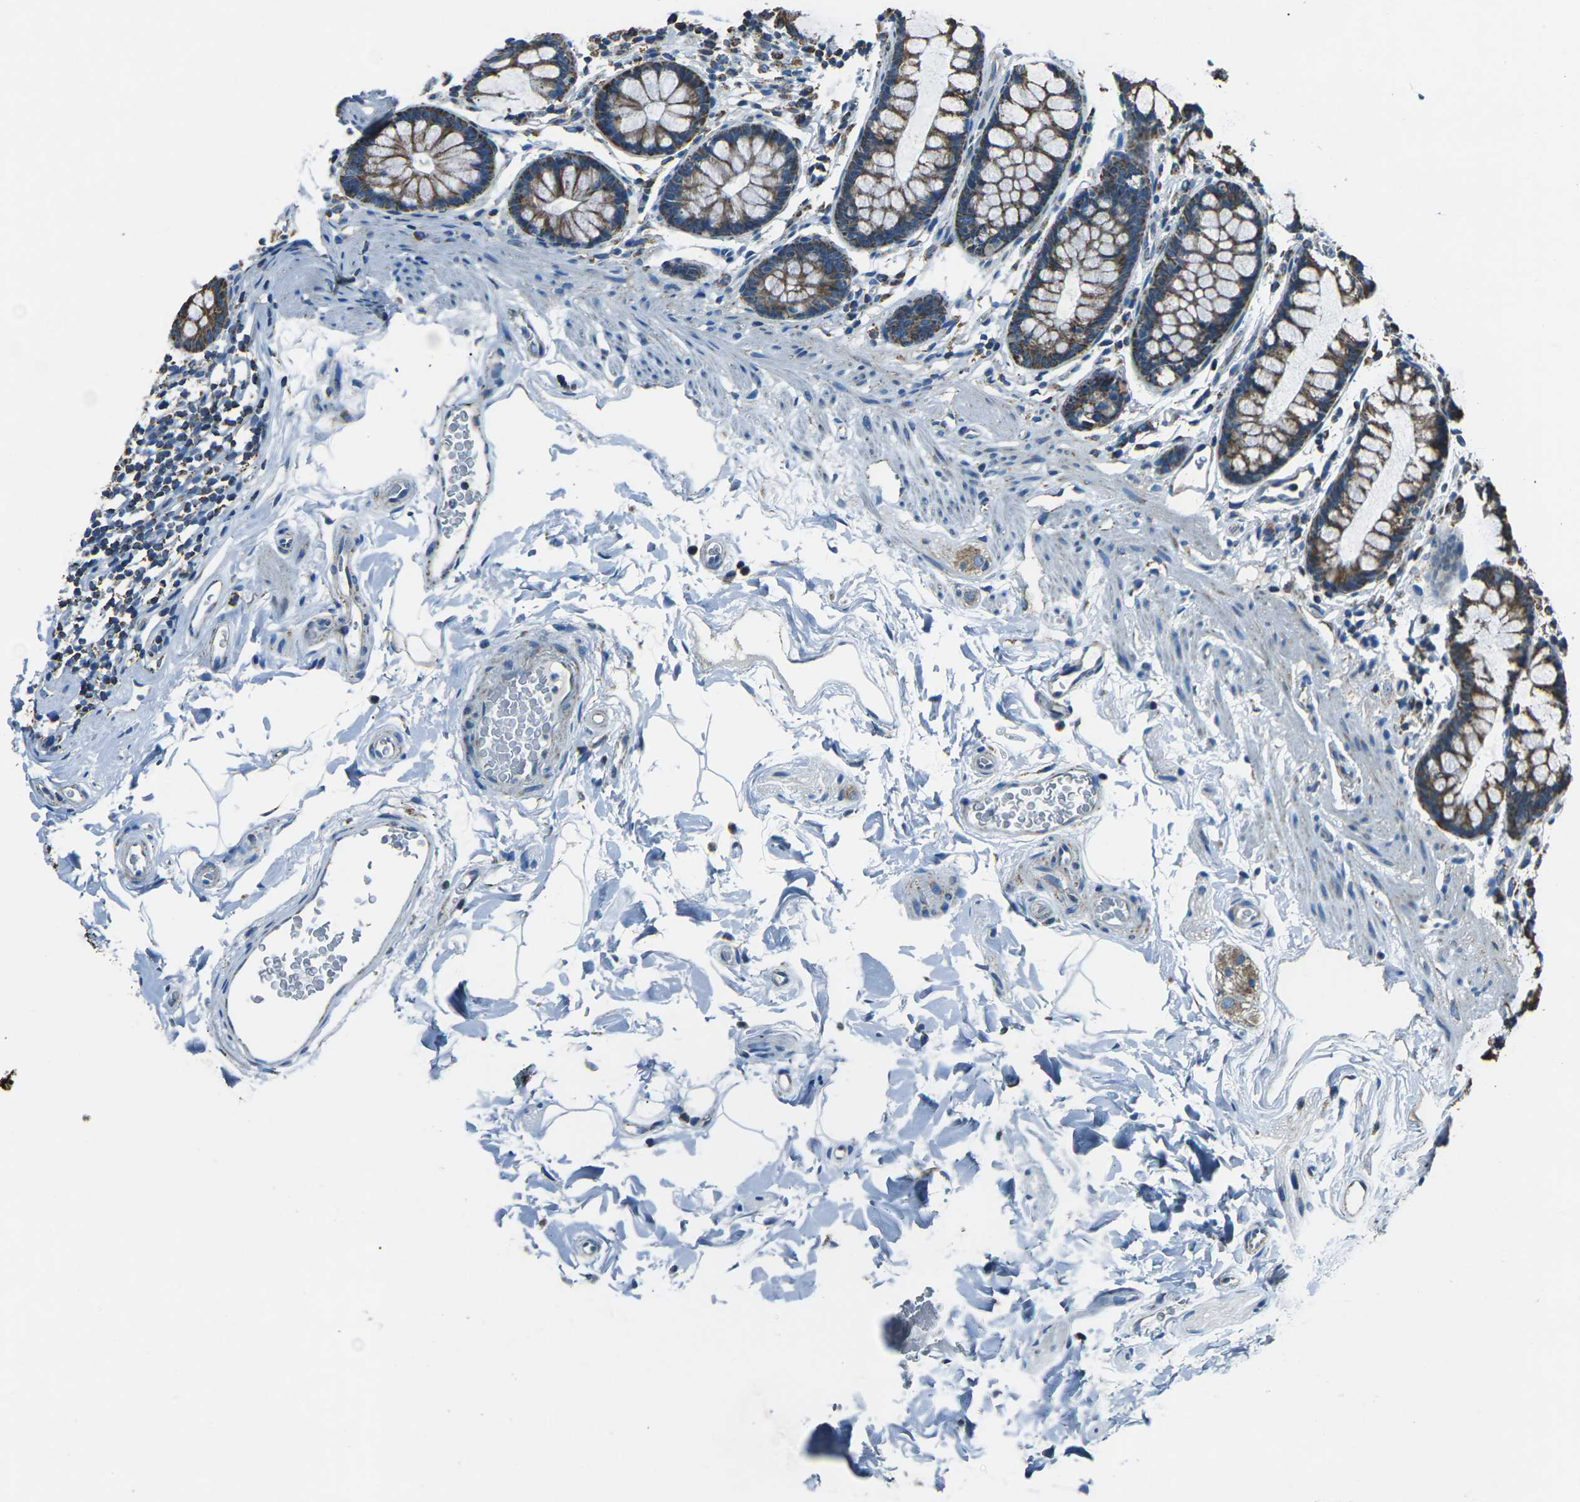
{"staining": {"intensity": "negative", "quantity": "none", "location": "none"}, "tissue": "colon", "cell_type": "Endothelial cells", "image_type": "normal", "snomed": [{"axis": "morphology", "description": "Normal tissue, NOS"}, {"axis": "topography", "description": "Colon"}], "caption": "A high-resolution micrograph shows immunohistochemistry (IHC) staining of unremarkable colon, which exhibits no significant staining in endothelial cells.", "gene": "IRF3", "patient": {"sex": "female", "age": 80}}